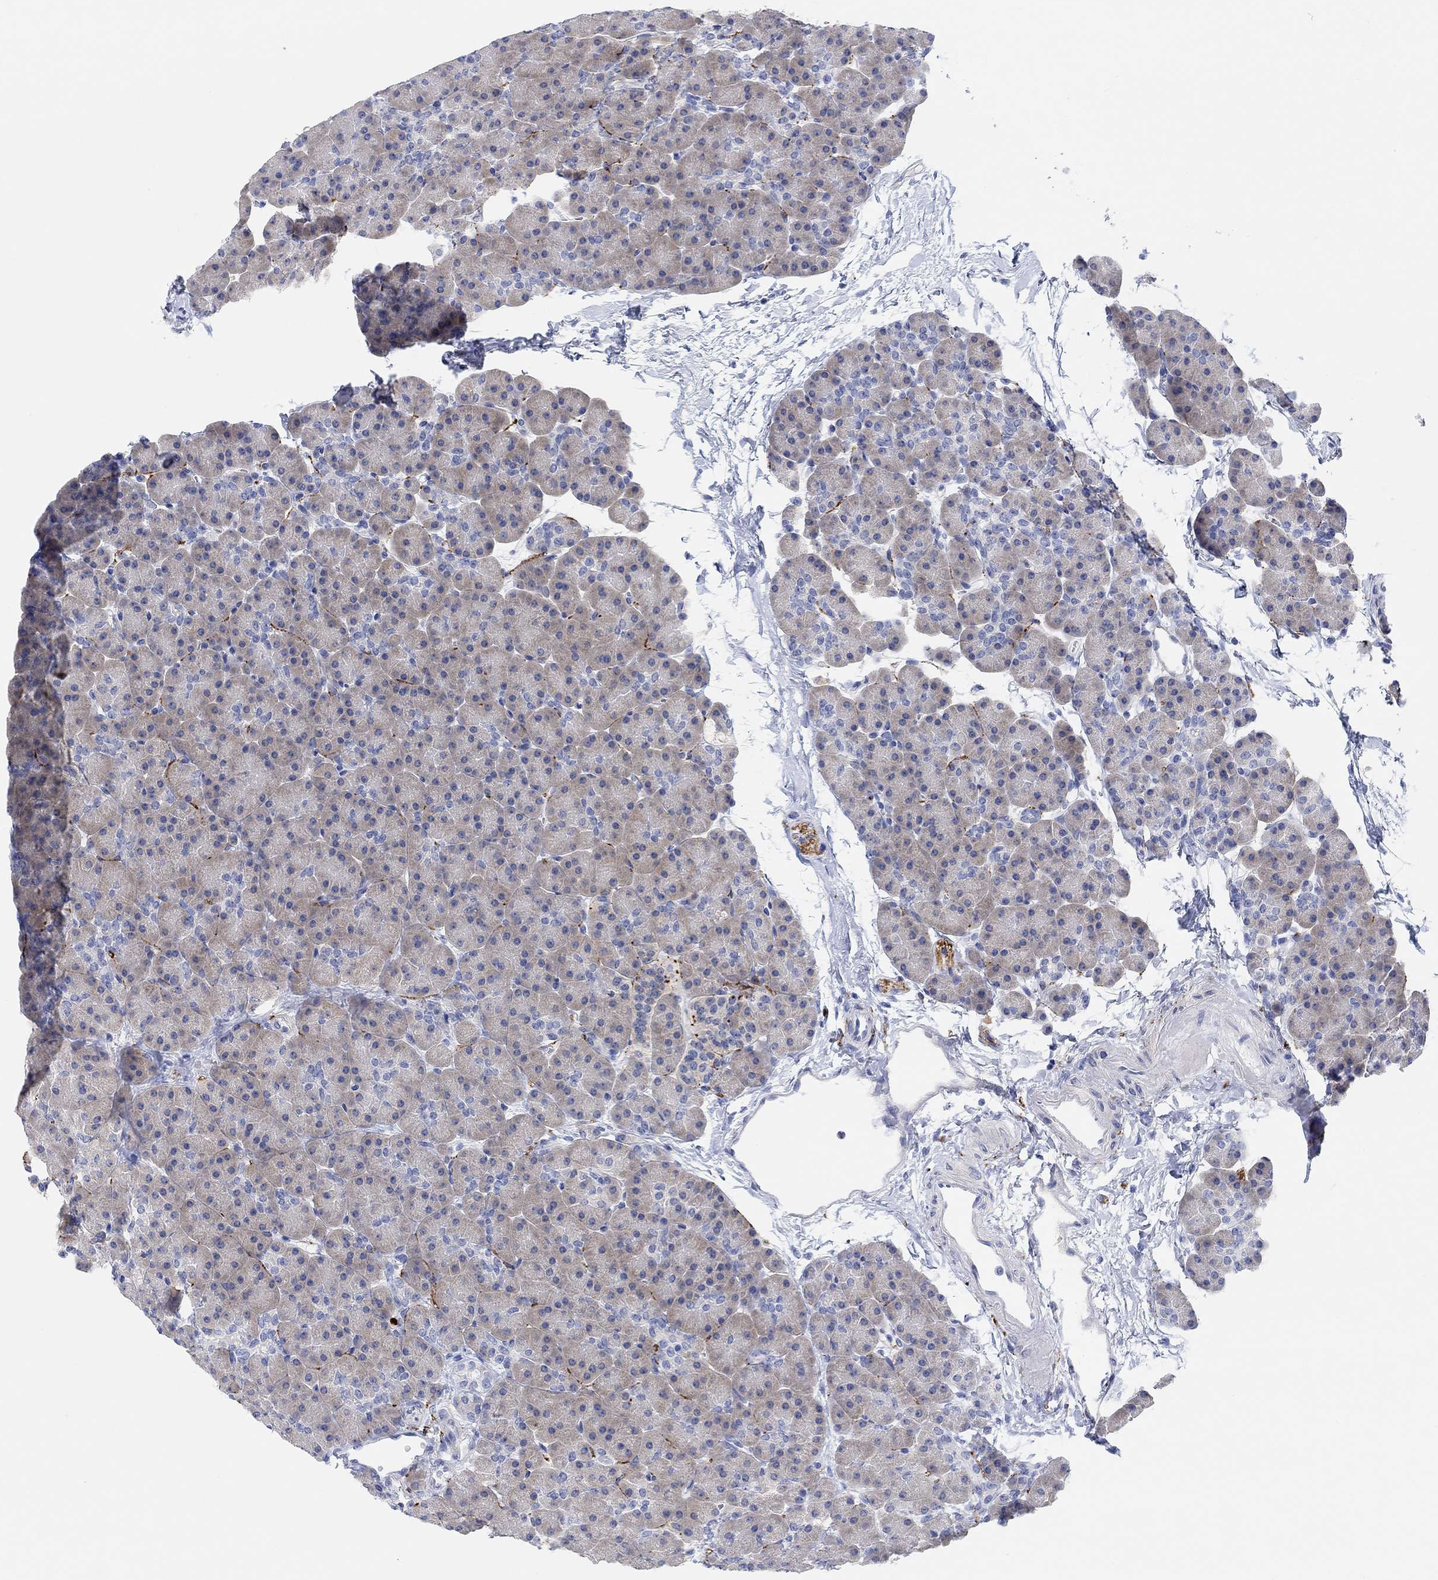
{"staining": {"intensity": "negative", "quantity": "none", "location": "none"}, "tissue": "pancreas", "cell_type": "Exocrine glandular cells", "image_type": "normal", "snomed": [{"axis": "morphology", "description": "Normal tissue, NOS"}, {"axis": "topography", "description": "Pancreas"}], "caption": "Immunohistochemistry (IHC) image of benign pancreas stained for a protein (brown), which reveals no expression in exocrine glandular cells.", "gene": "VAT1L", "patient": {"sex": "female", "age": 44}}